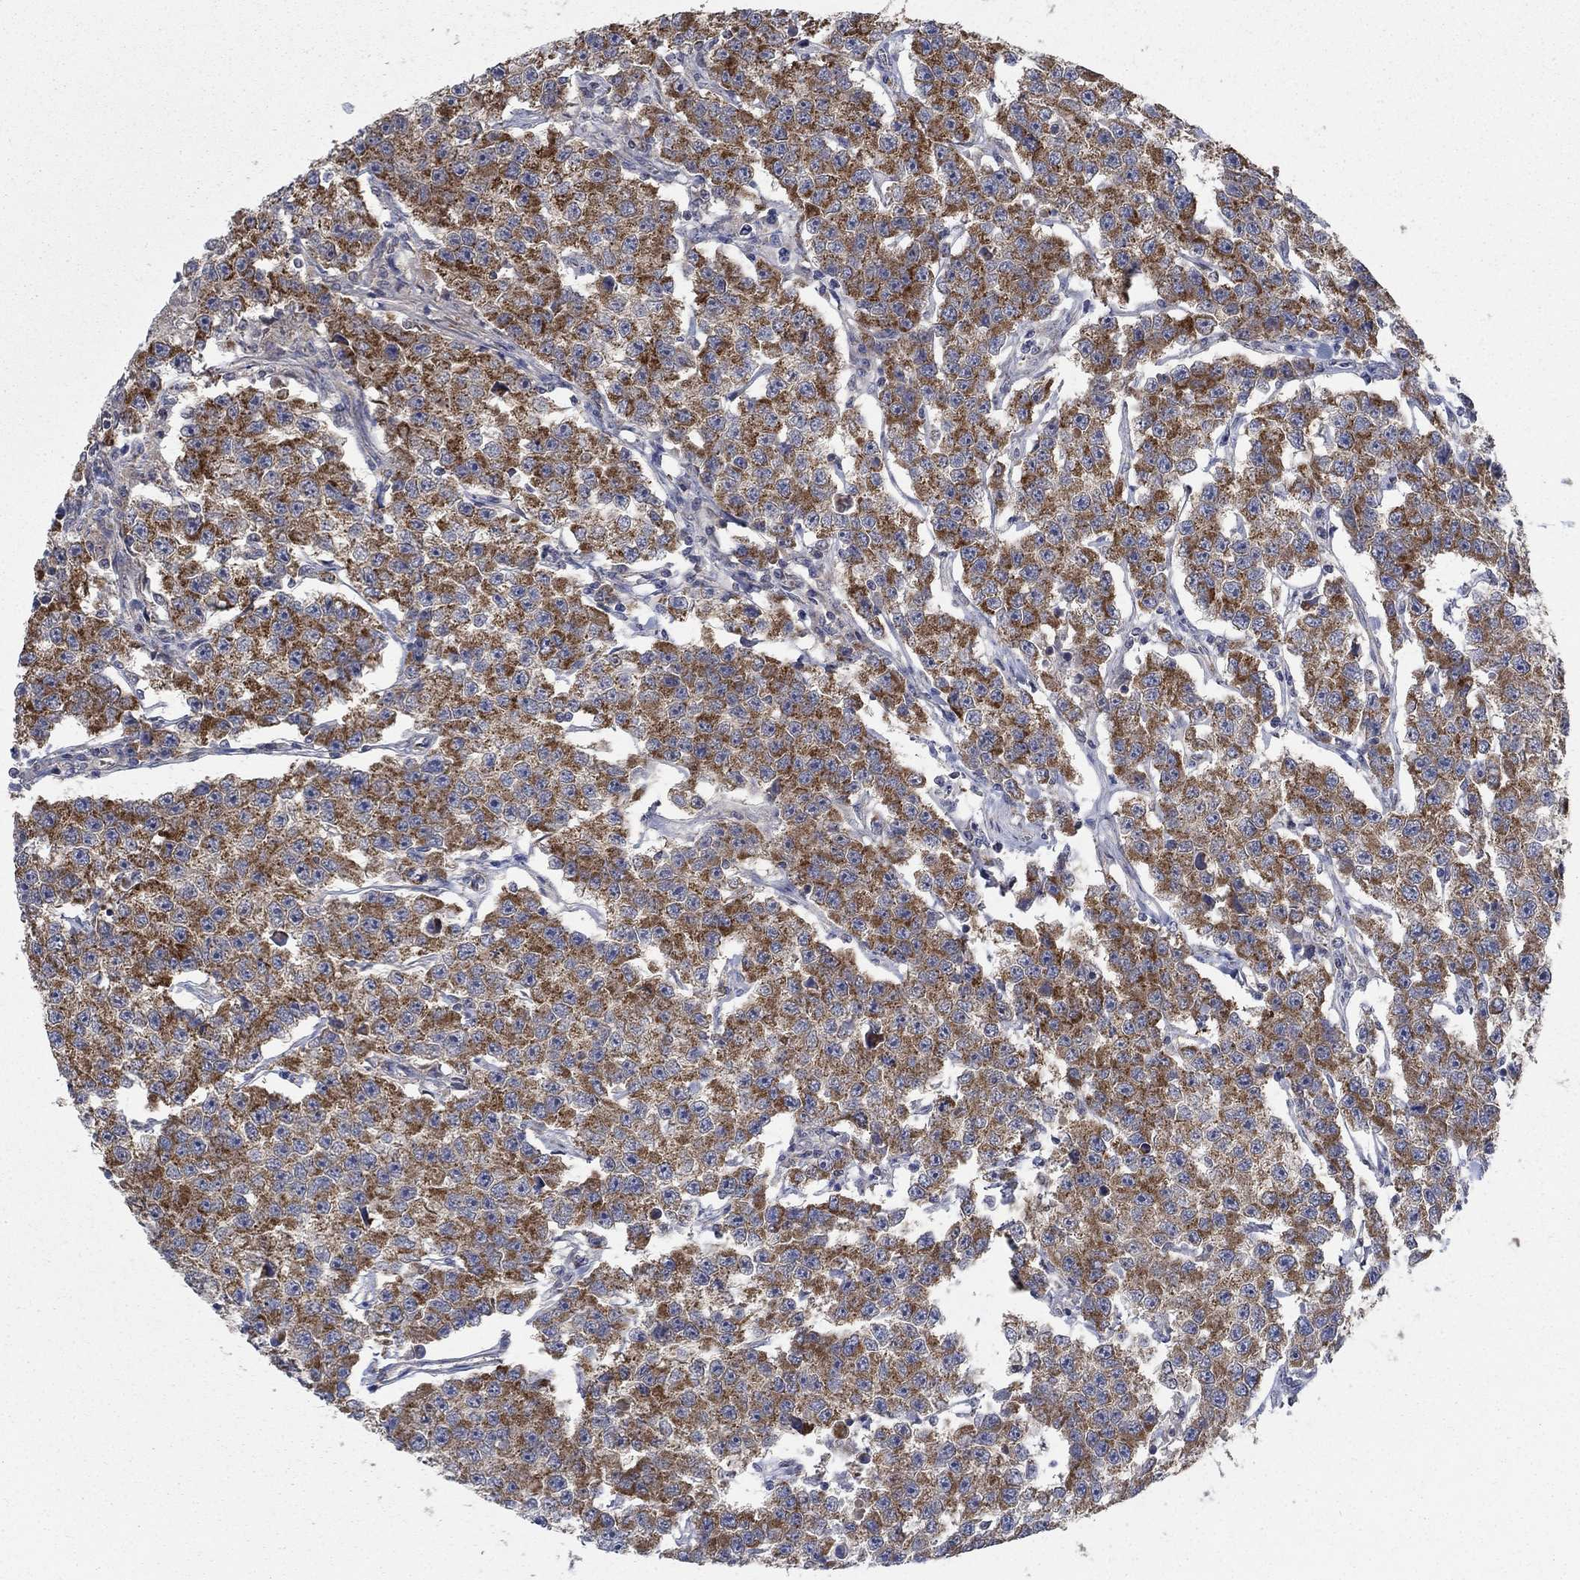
{"staining": {"intensity": "strong", "quantity": "25%-75%", "location": "cytoplasmic/membranous"}, "tissue": "testis cancer", "cell_type": "Tumor cells", "image_type": "cancer", "snomed": [{"axis": "morphology", "description": "Seminoma, NOS"}, {"axis": "topography", "description": "Testis"}], "caption": "Seminoma (testis) stained for a protein displays strong cytoplasmic/membranous positivity in tumor cells. (Stains: DAB in brown, nuclei in blue, Microscopy: brightfield microscopy at high magnification).", "gene": "NME7", "patient": {"sex": "male", "age": 59}}